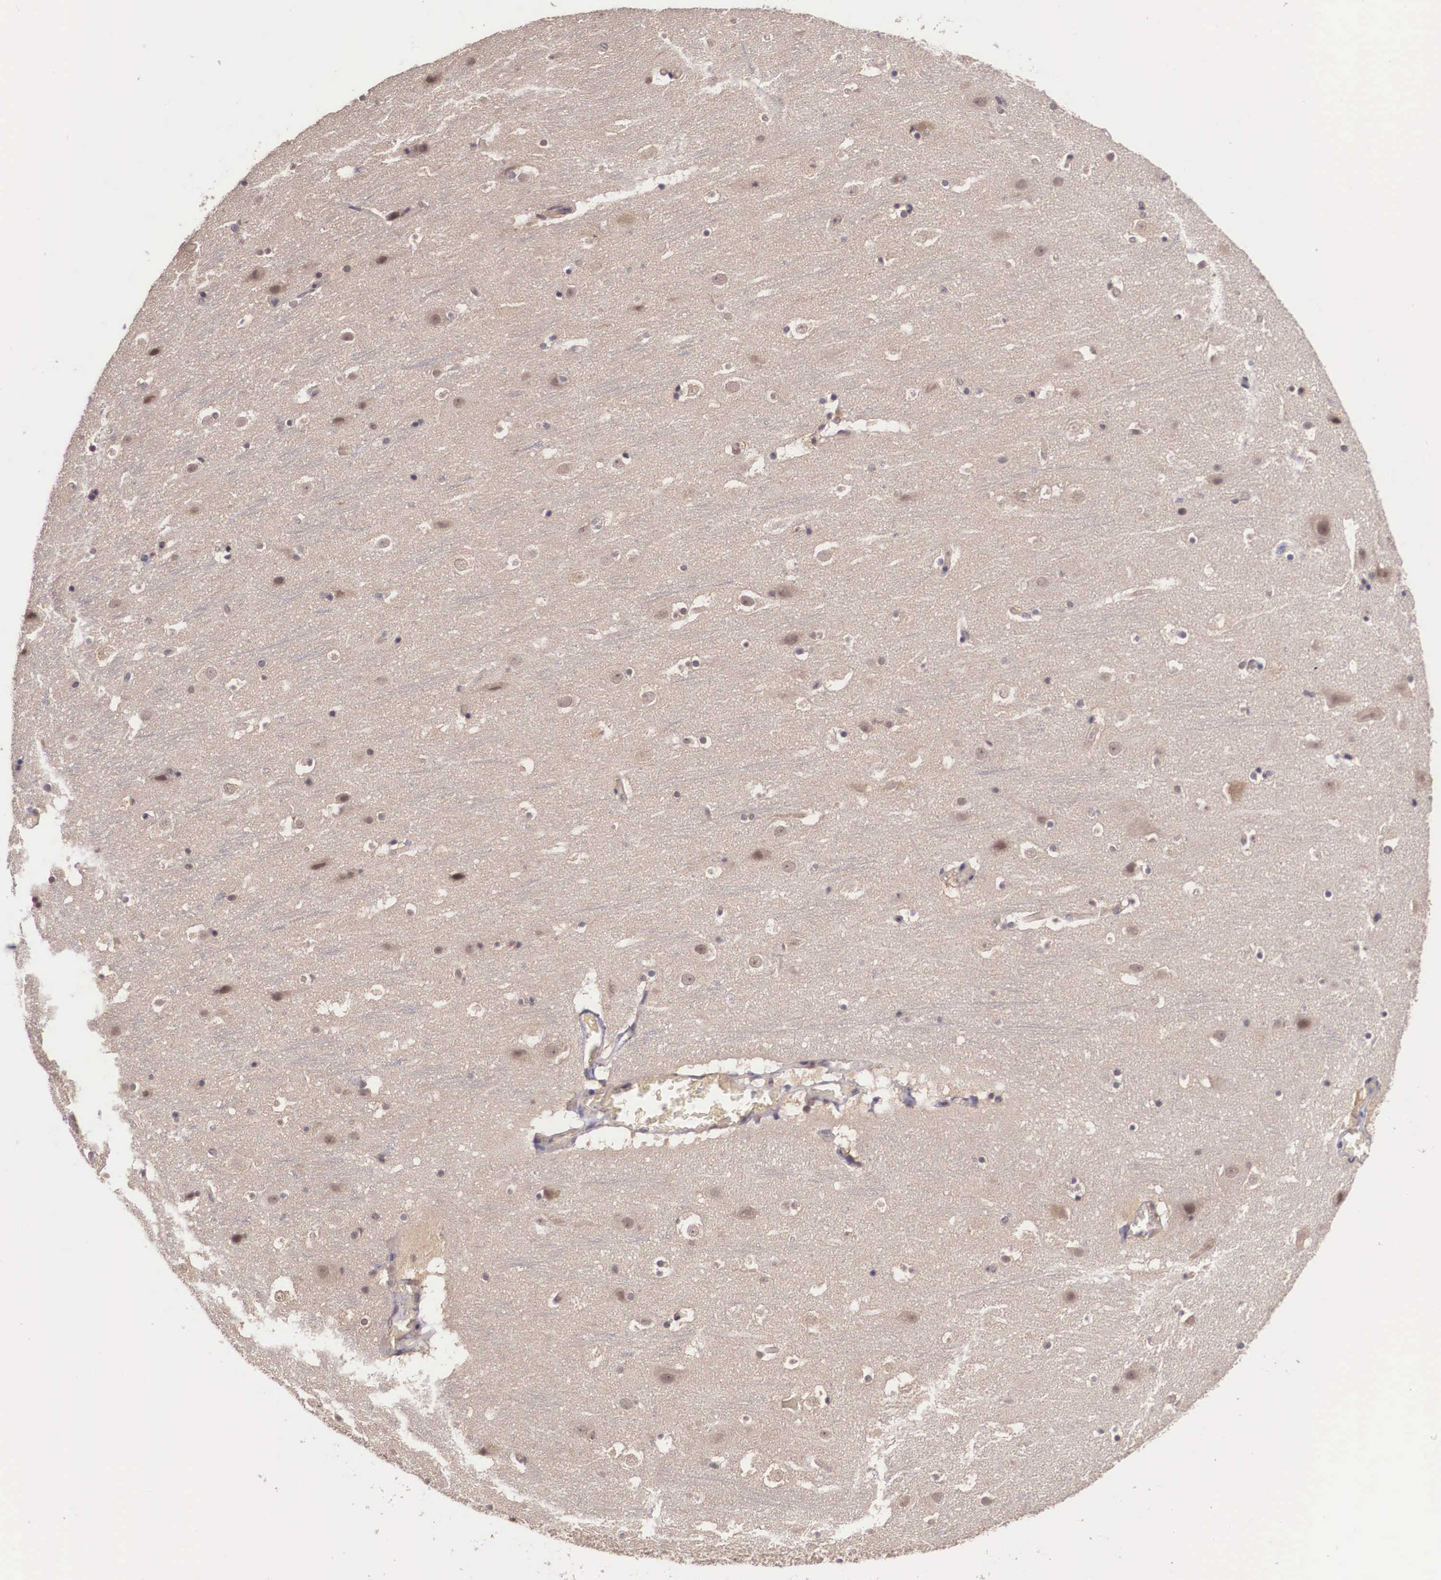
{"staining": {"intensity": "weak", "quantity": ">75%", "location": "cytoplasmic/membranous,nuclear"}, "tissue": "cerebral cortex", "cell_type": "Endothelial cells", "image_type": "normal", "snomed": [{"axis": "morphology", "description": "Normal tissue, NOS"}, {"axis": "topography", "description": "Cerebral cortex"}], "caption": "Protein expression analysis of unremarkable cerebral cortex exhibits weak cytoplasmic/membranous,nuclear positivity in about >75% of endothelial cells.", "gene": "VASH1", "patient": {"sex": "male", "age": 45}}